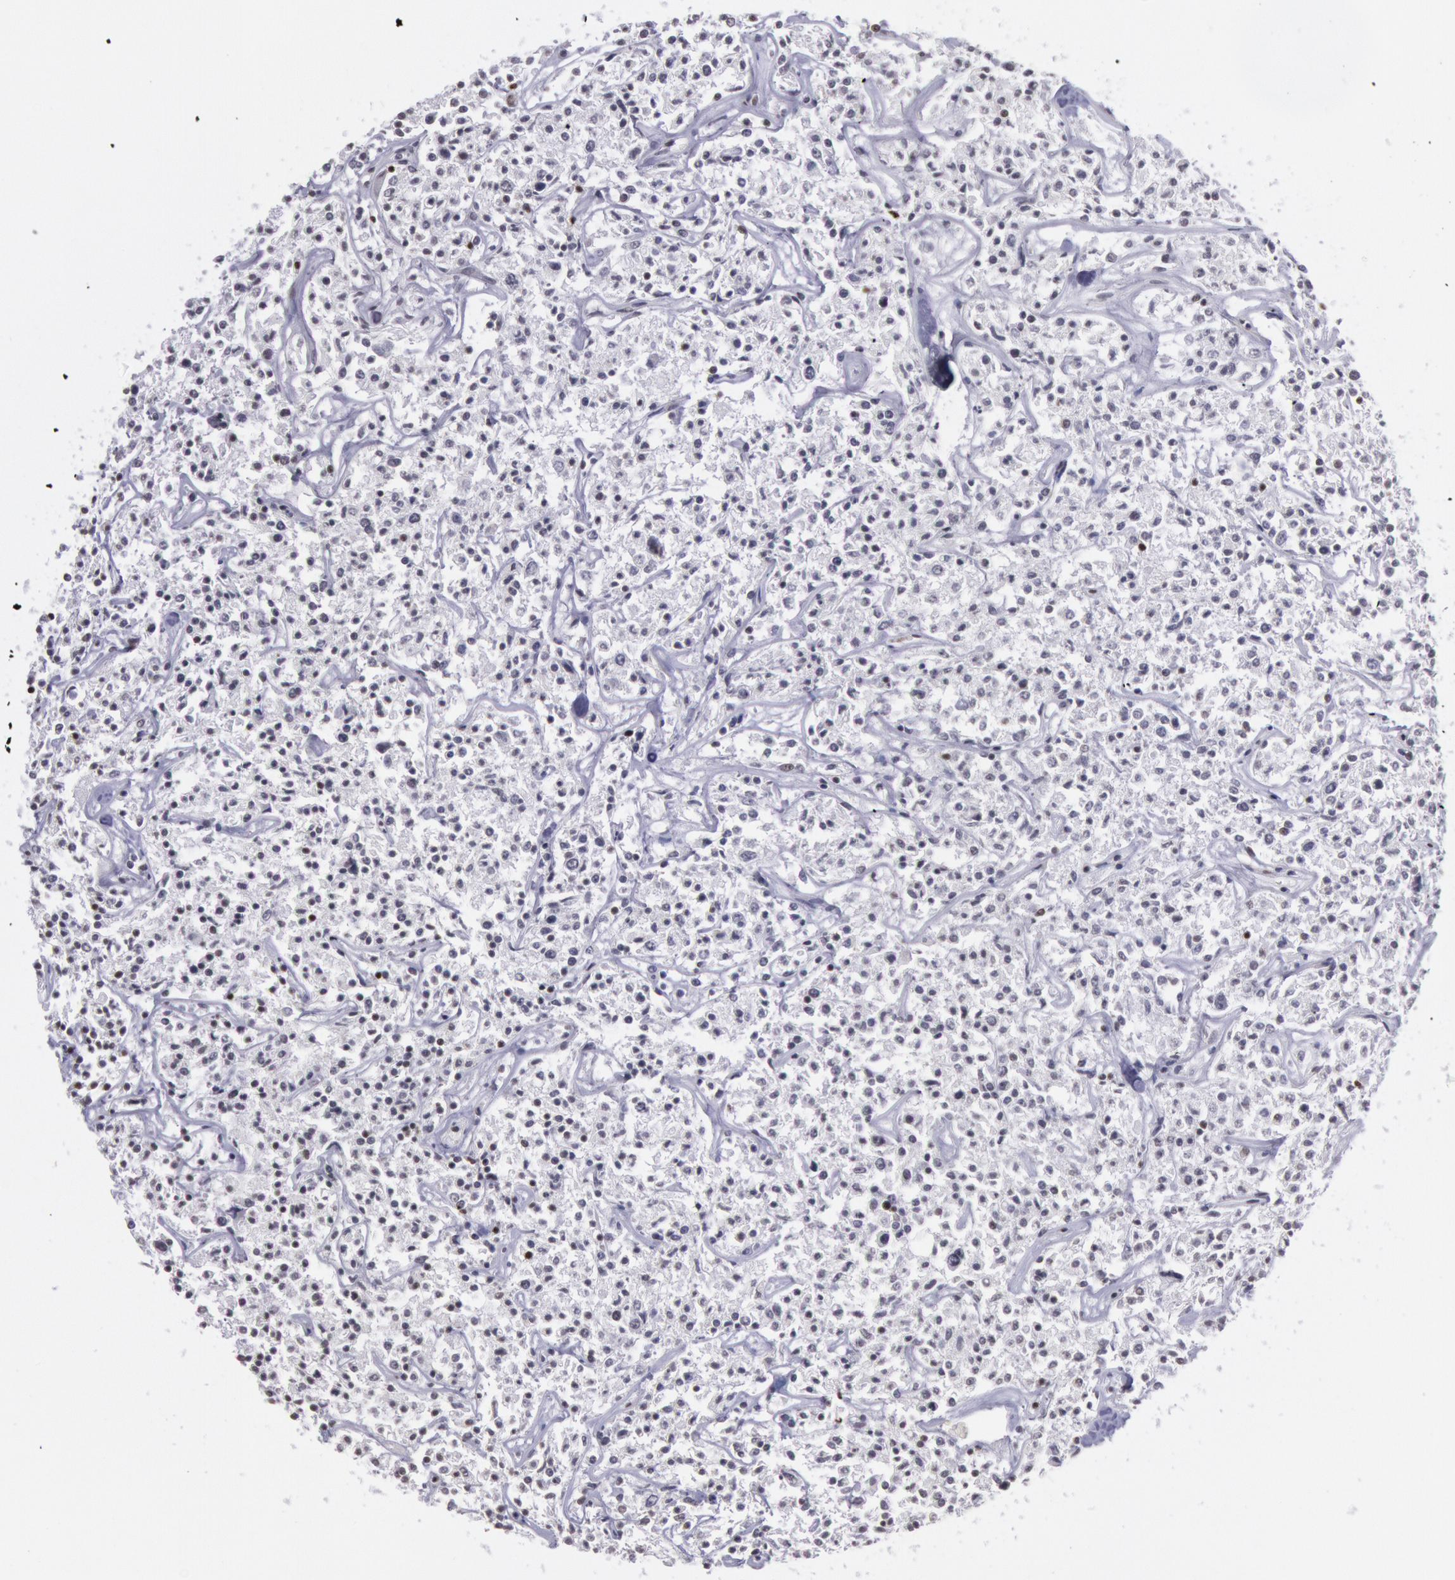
{"staining": {"intensity": "negative", "quantity": "none", "location": "none"}, "tissue": "lymphoma", "cell_type": "Tumor cells", "image_type": "cancer", "snomed": [{"axis": "morphology", "description": "Malignant lymphoma, non-Hodgkin's type, Low grade"}, {"axis": "topography", "description": "Small intestine"}], "caption": "Tumor cells are negative for protein expression in human low-grade malignant lymphoma, non-Hodgkin's type. Nuclei are stained in blue.", "gene": "NKAP", "patient": {"sex": "female", "age": 59}}